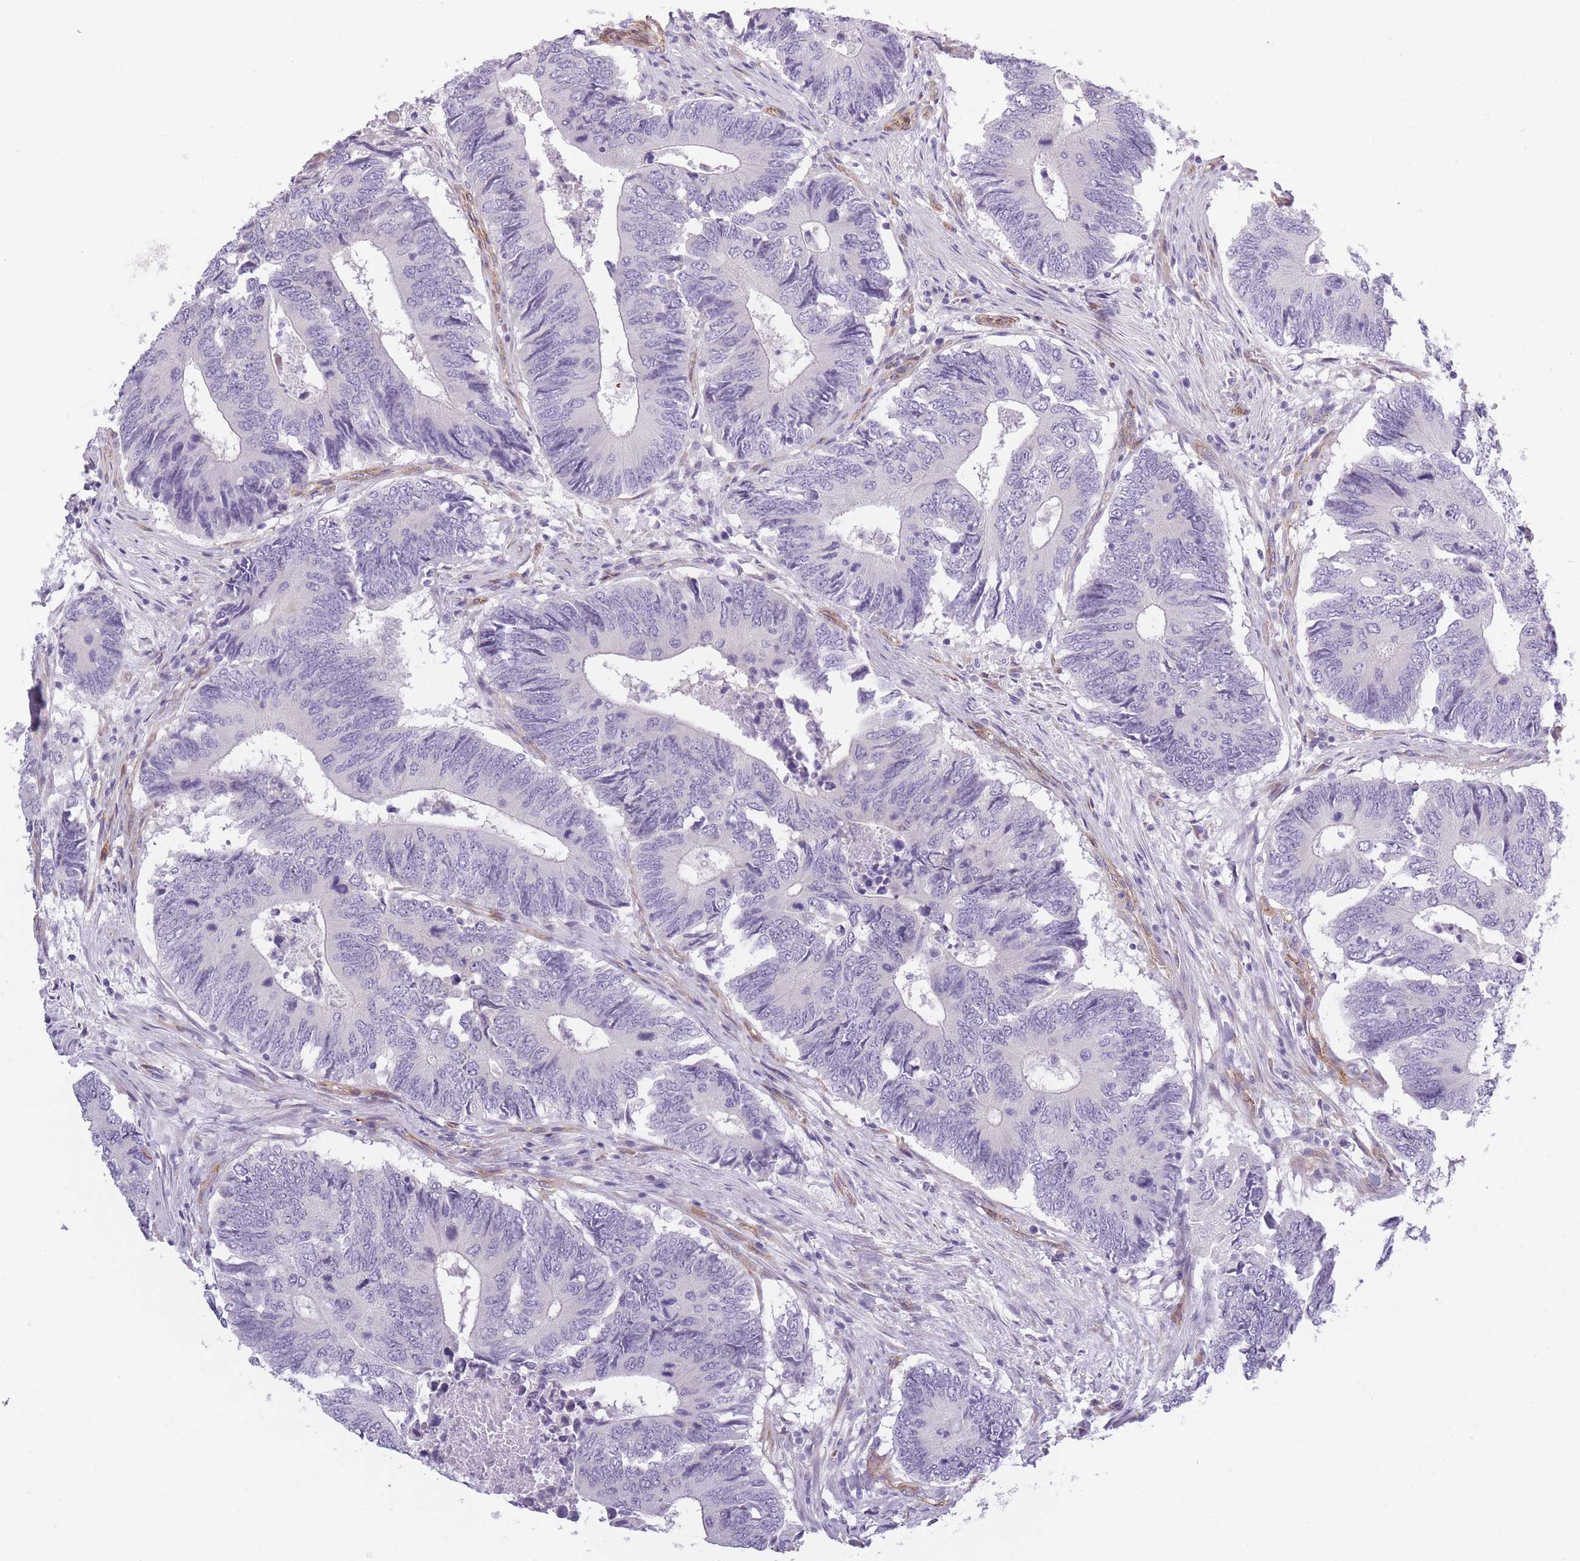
{"staining": {"intensity": "negative", "quantity": "none", "location": "none"}, "tissue": "colorectal cancer", "cell_type": "Tumor cells", "image_type": "cancer", "snomed": [{"axis": "morphology", "description": "Adenocarcinoma, NOS"}, {"axis": "topography", "description": "Colon"}], "caption": "Immunohistochemistry photomicrograph of human colorectal cancer (adenocarcinoma) stained for a protein (brown), which shows no expression in tumor cells.", "gene": "OR6B3", "patient": {"sex": "male", "age": 87}}